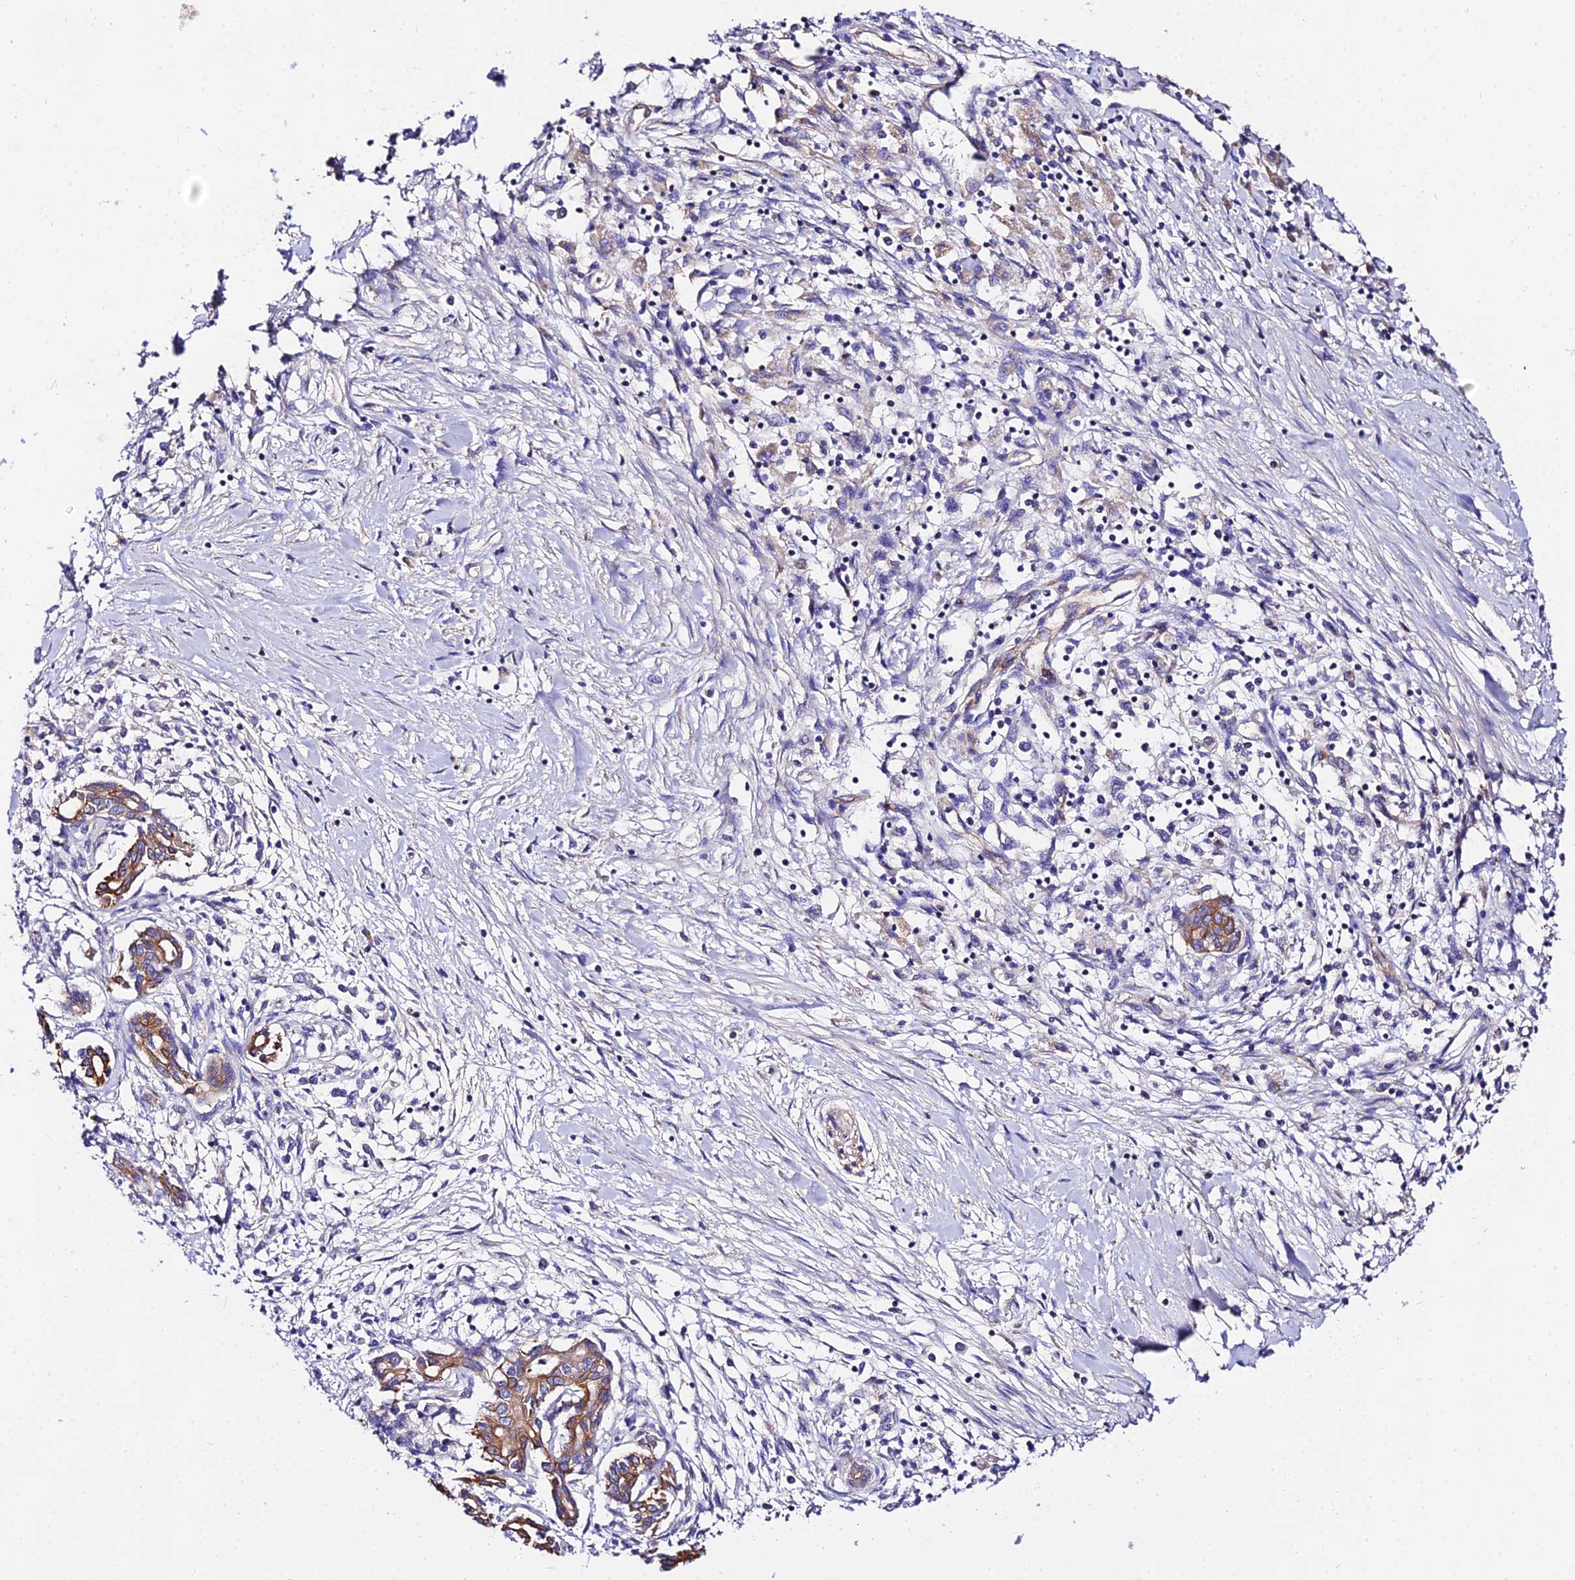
{"staining": {"intensity": "moderate", "quantity": ">75%", "location": "cytoplasmic/membranous"}, "tissue": "pancreatic cancer", "cell_type": "Tumor cells", "image_type": "cancer", "snomed": [{"axis": "morphology", "description": "Adenocarcinoma, NOS"}, {"axis": "topography", "description": "Pancreas"}], "caption": "A brown stain highlights moderate cytoplasmic/membranous expression of a protein in human pancreatic cancer (adenocarcinoma) tumor cells.", "gene": "DAW1", "patient": {"sex": "female", "age": 50}}